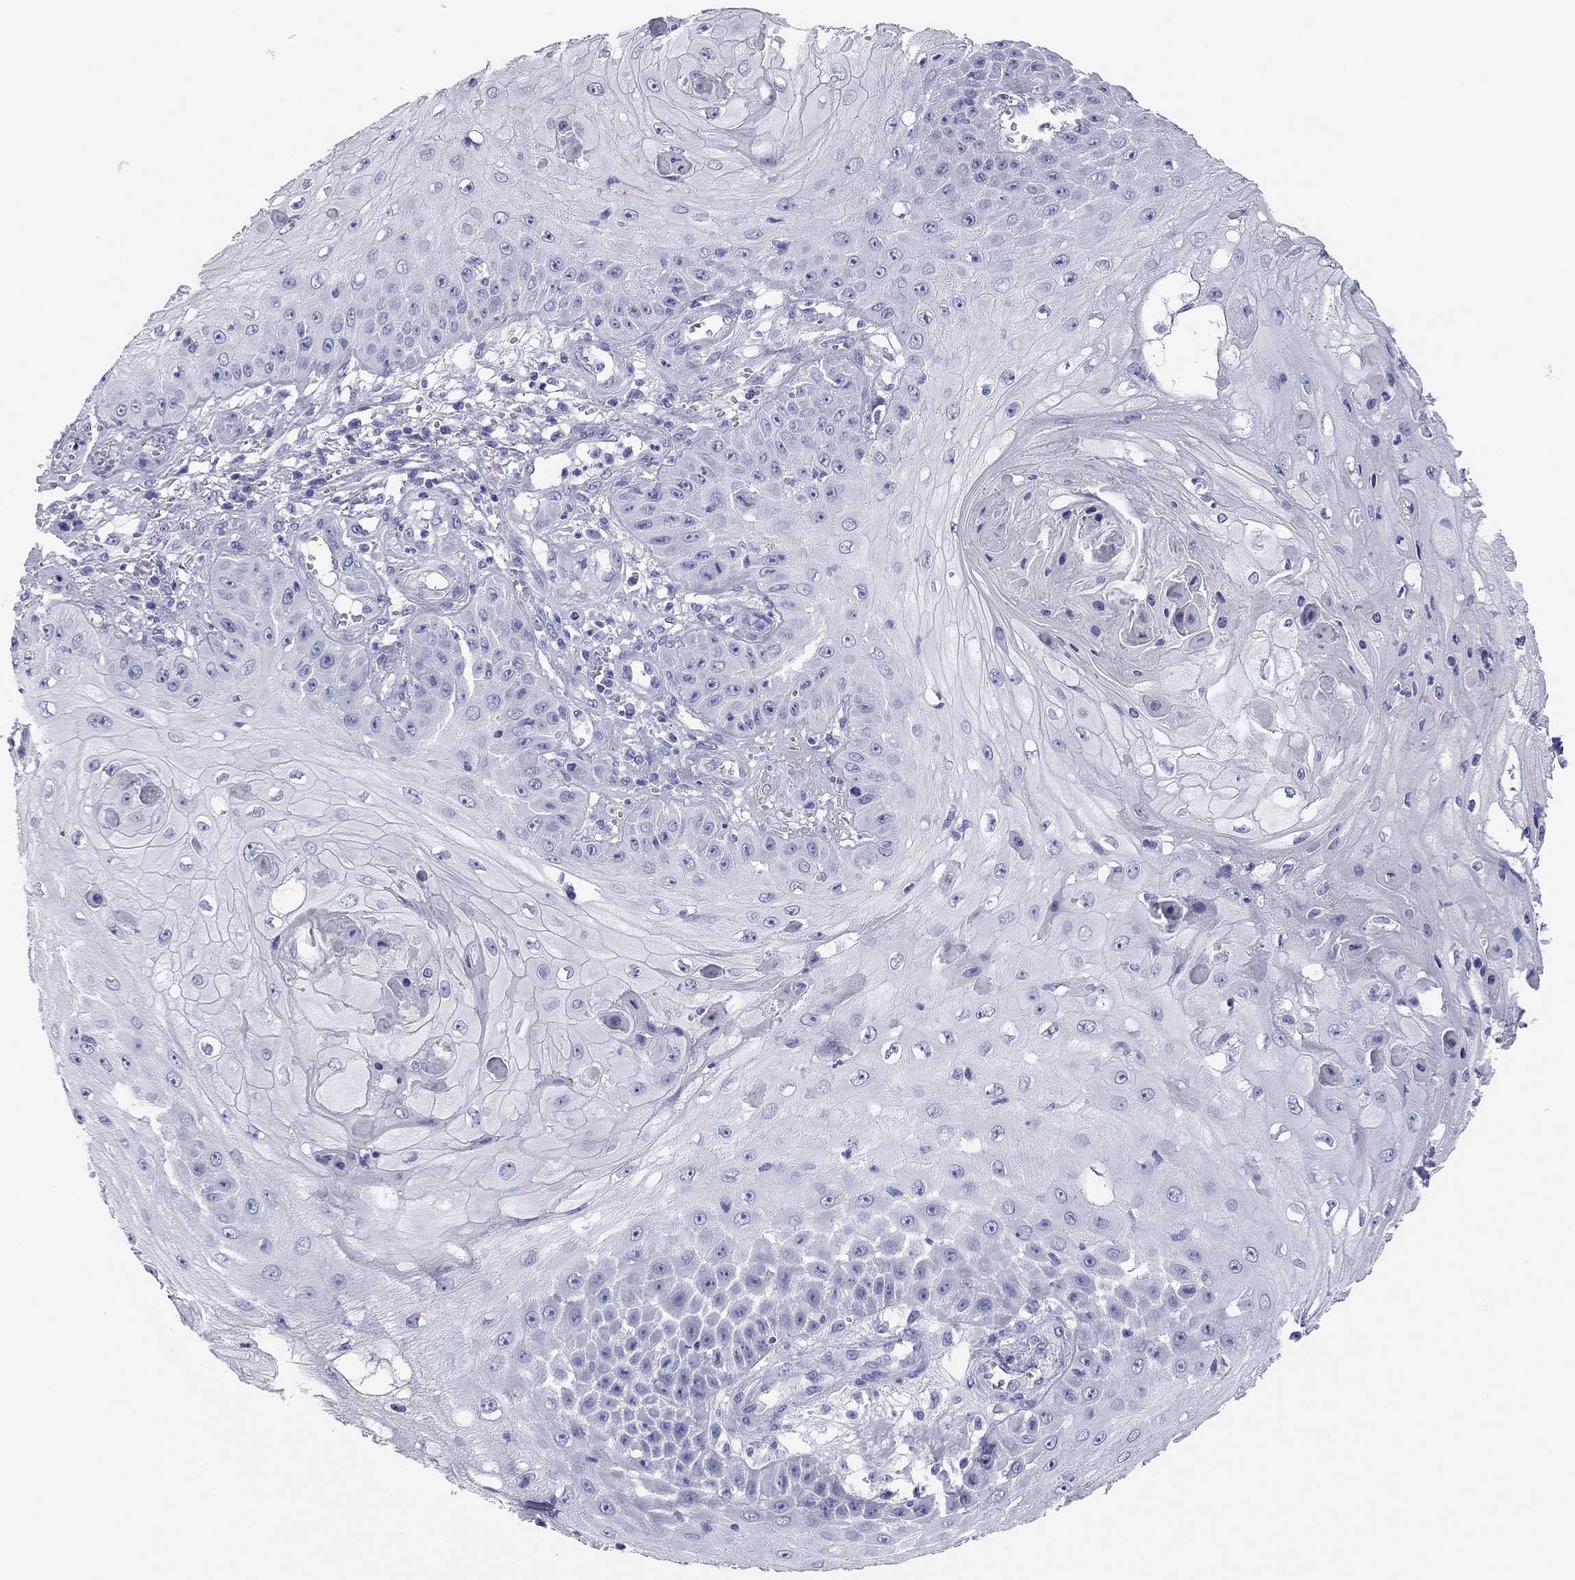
{"staining": {"intensity": "negative", "quantity": "none", "location": "none"}, "tissue": "skin cancer", "cell_type": "Tumor cells", "image_type": "cancer", "snomed": [{"axis": "morphology", "description": "Squamous cell carcinoma, NOS"}, {"axis": "topography", "description": "Skin"}], "caption": "Skin squamous cell carcinoma was stained to show a protein in brown. There is no significant expression in tumor cells.", "gene": "TMEM221", "patient": {"sex": "male", "age": 70}}